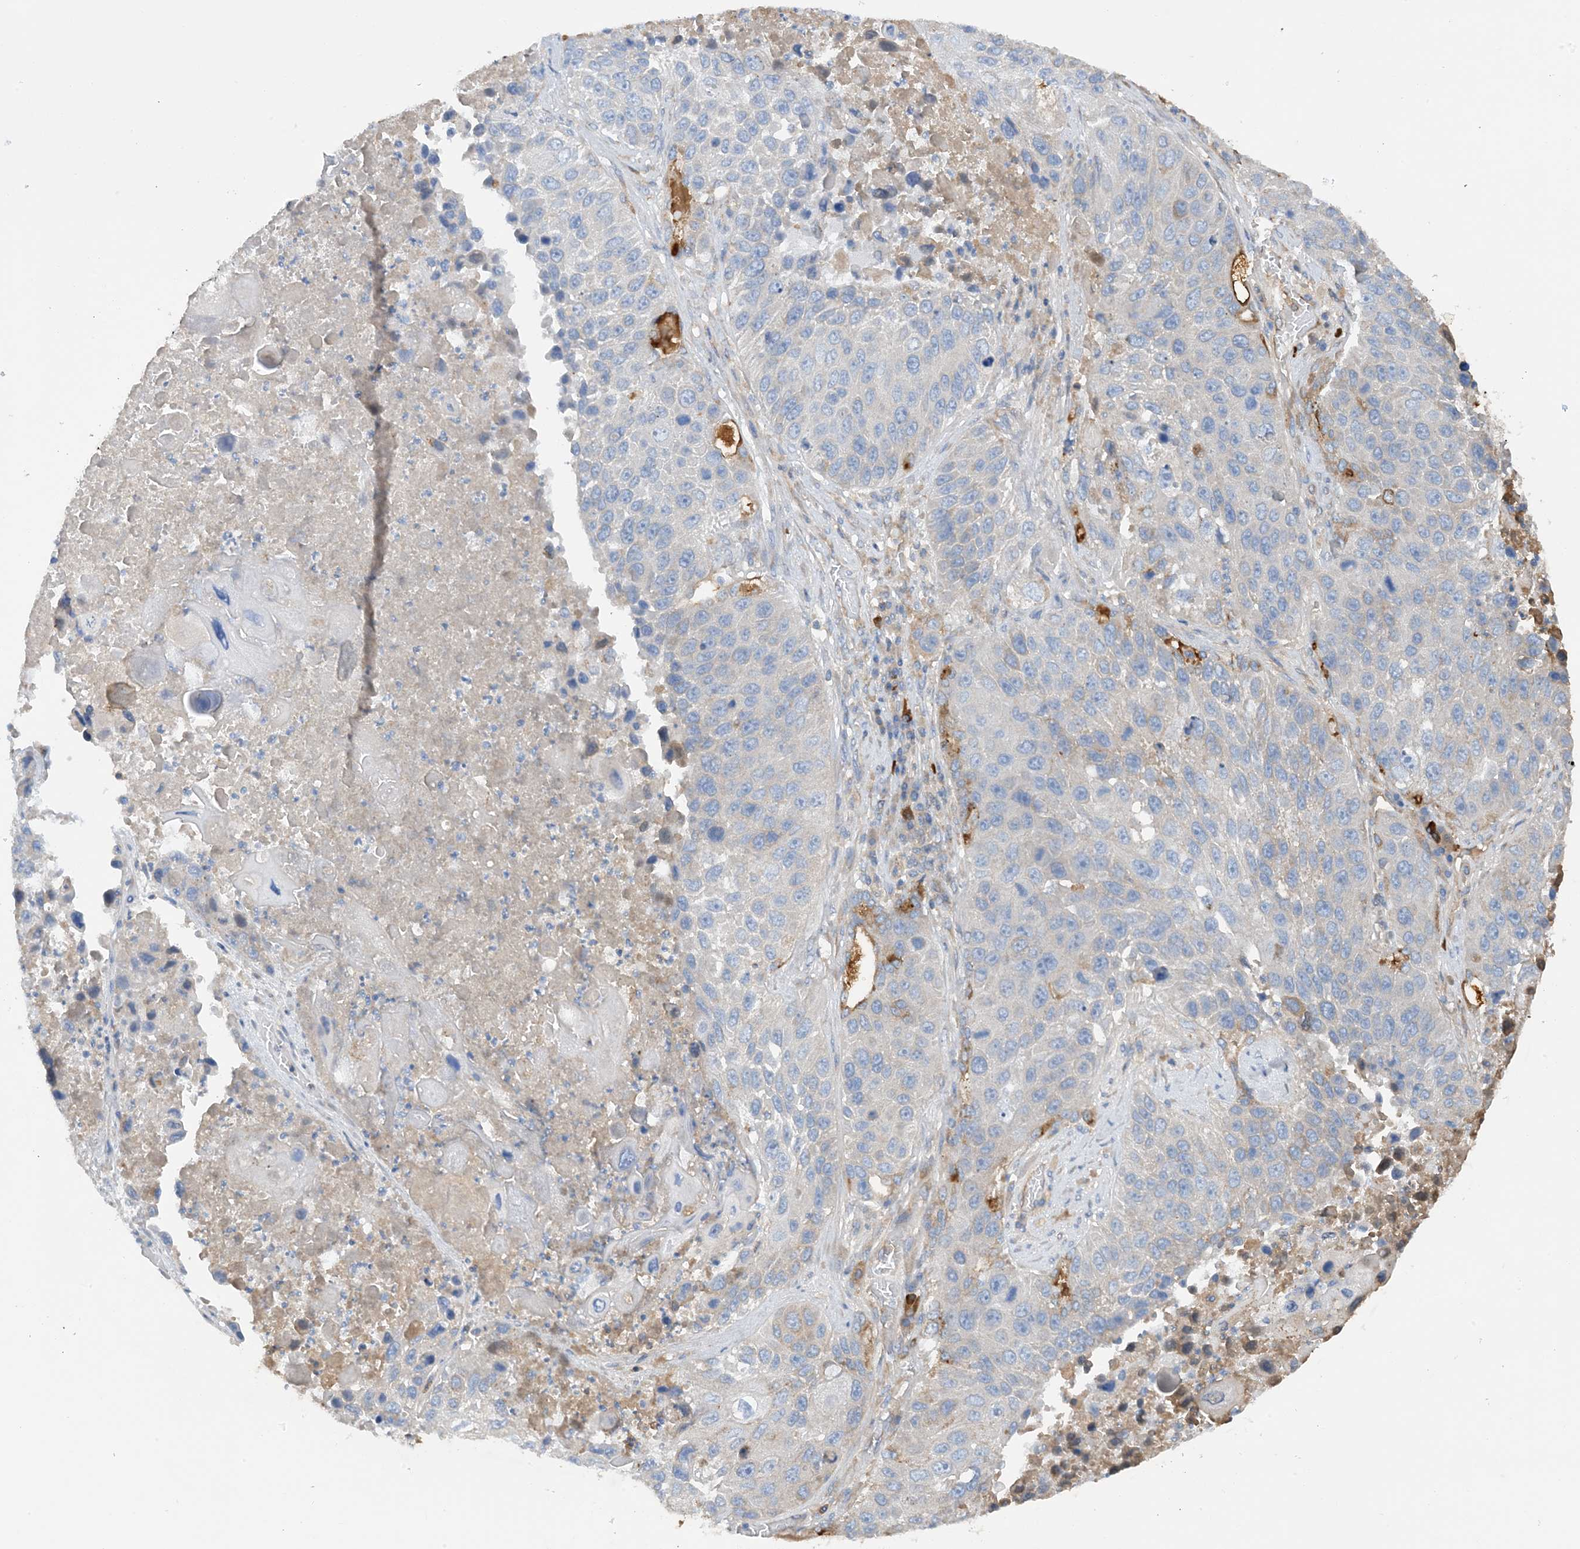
{"staining": {"intensity": "negative", "quantity": "none", "location": "none"}, "tissue": "lung cancer", "cell_type": "Tumor cells", "image_type": "cancer", "snomed": [{"axis": "morphology", "description": "Squamous cell carcinoma, NOS"}, {"axis": "topography", "description": "Lung"}], "caption": "High power microscopy image of an IHC micrograph of squamous cell carcinoma (lung), revealing no significant staining in tumor cells. The staining is performed using DAB brown chromogen with nuclei counter-stained in using hematoxylin.", "gene": "SLC5A11", "patient": {"sex": "male", "age": 61}}